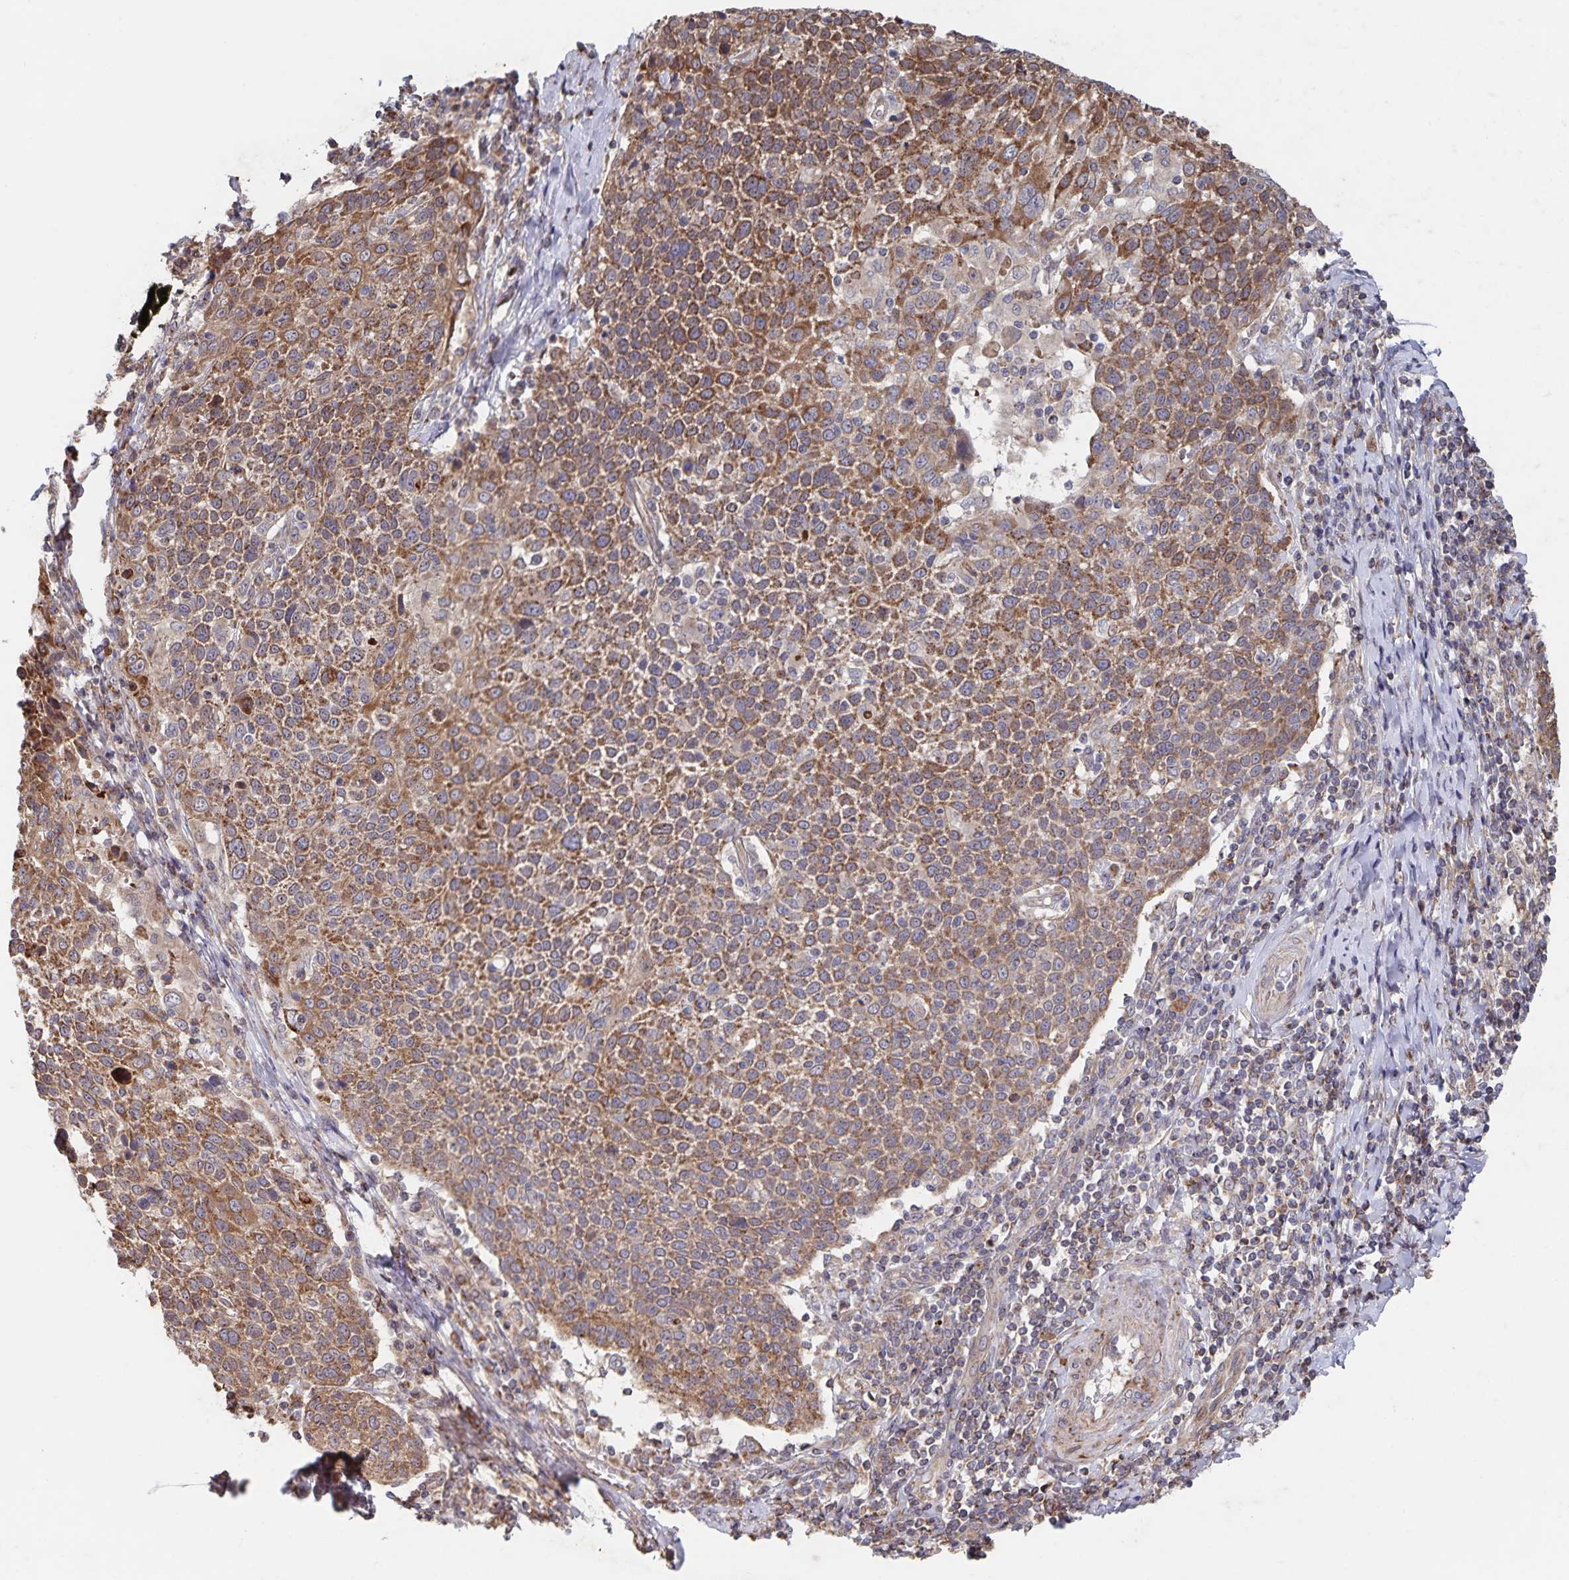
{"staining": {"intensity": "moderate", "quantity": ">75%", "location": "cytoplasmic/membranous"}, "tissue": "cervical cancer", "cell_type": "Tumor cells", "image_type": "cancer", "snomed": [{"axis": "morphology", "description": "Squamous cell carcinoma, NOS"}, {"axis": "topography", "description": "Cervix"}], "caption": "Cervical cancer (squamous cell carcinoma) was stained to show a protein in brown. There is medium levels of moderate cytoplasmic/membranous positivity in about >75% of tumor cells.", "gene": "ACACA", "patient": {"sex": "female", "age": 61}}